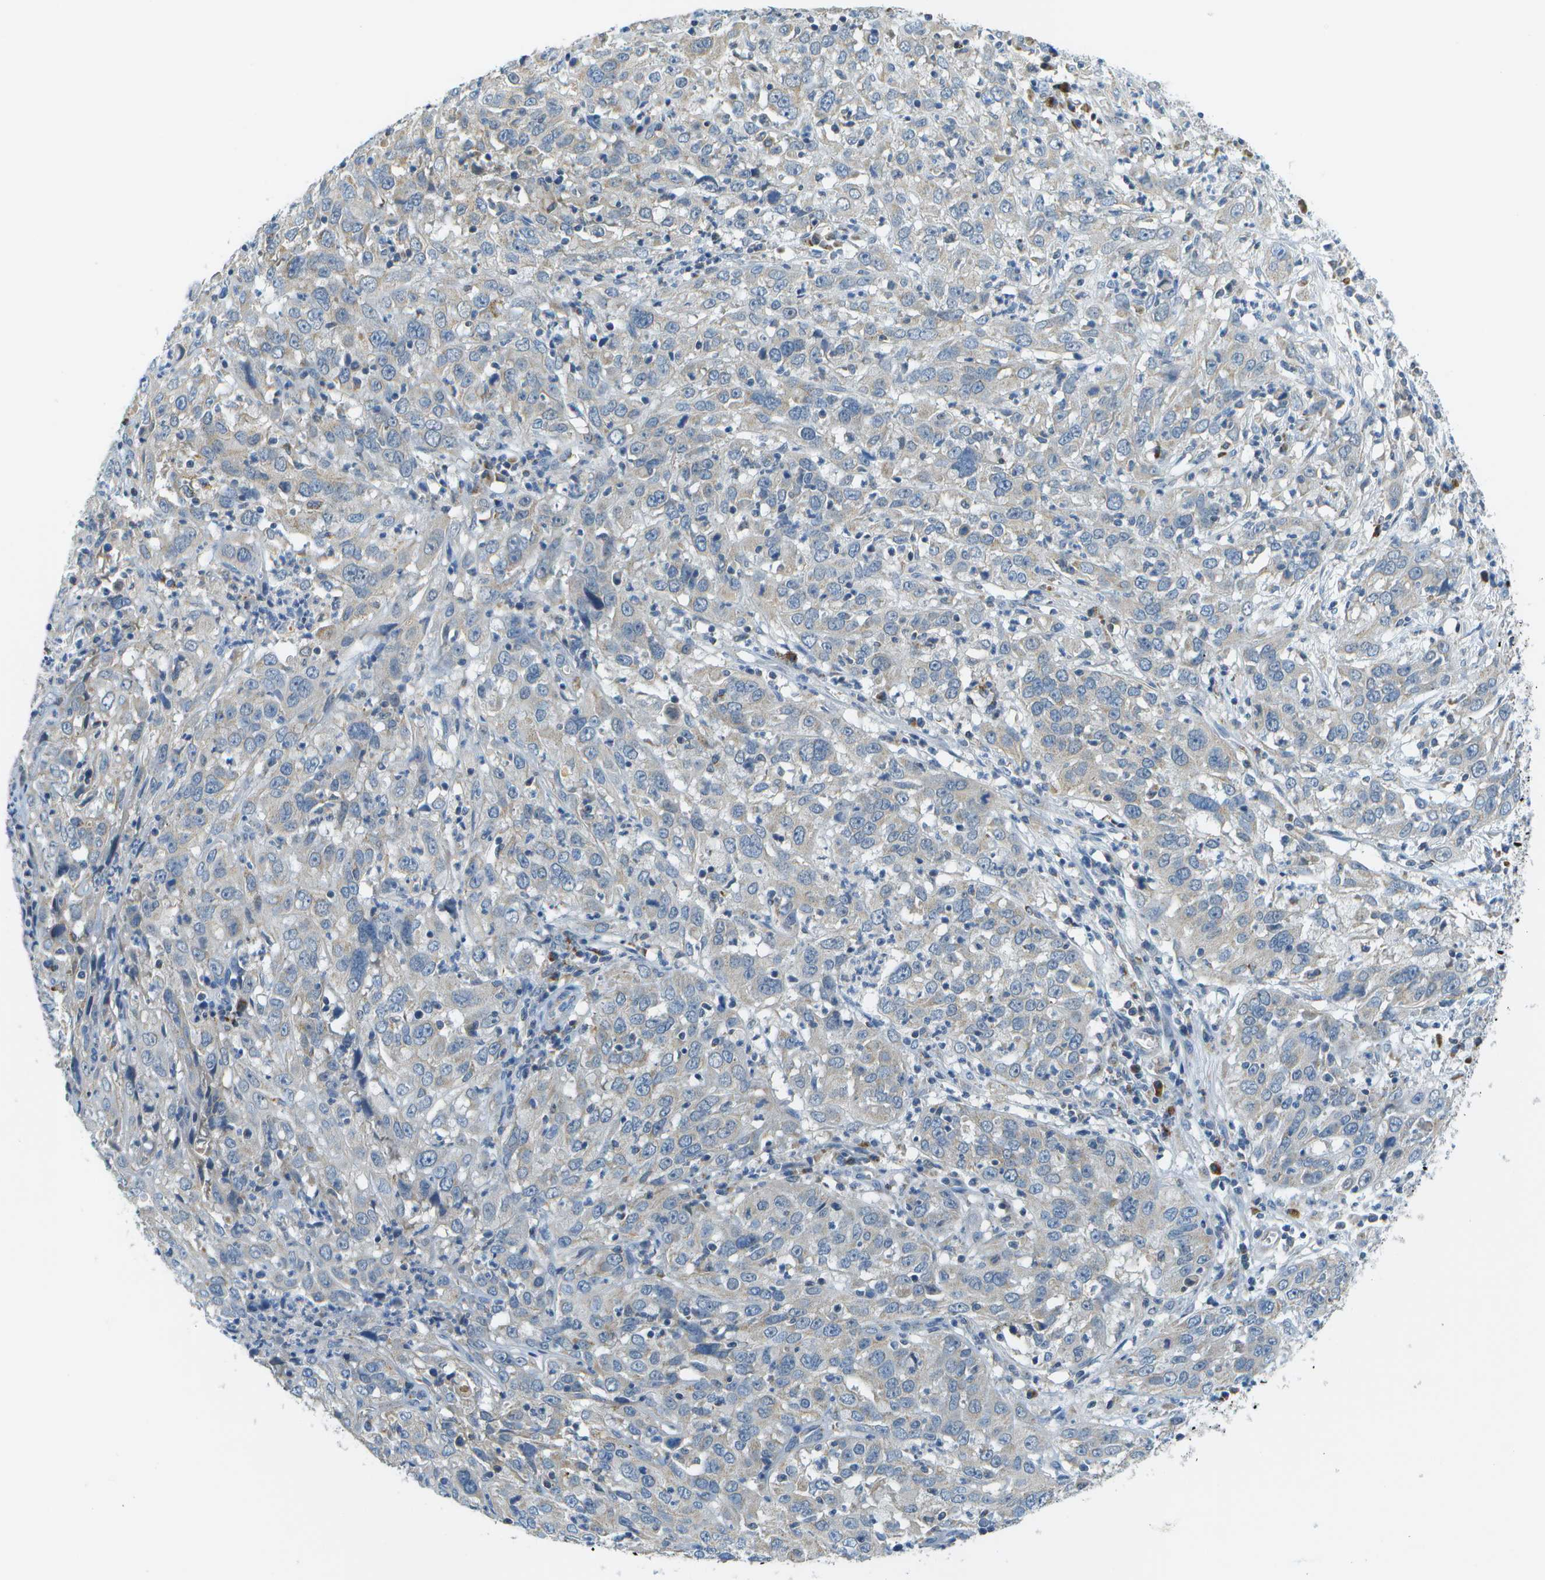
{"staining": {"intensity": "weak", "quantity": "<25%", "location": "cytoplasmic/membranous"}, "tissue": "cervical cancer", "cell_type": "Tumor cells", "image_type": "cancer", "snomed": [{"axis": "morphology", "description": "Squamous cell carcinoma, NOS"}, {"axis": "topography", "description": "Cervix"}], "caption": "Immunohistochemical staining of human cervical cancer exhibits no significant staining in tumor cells.", "gene": "PTGIS", "patient": {"sex": "female", "age": 32}}